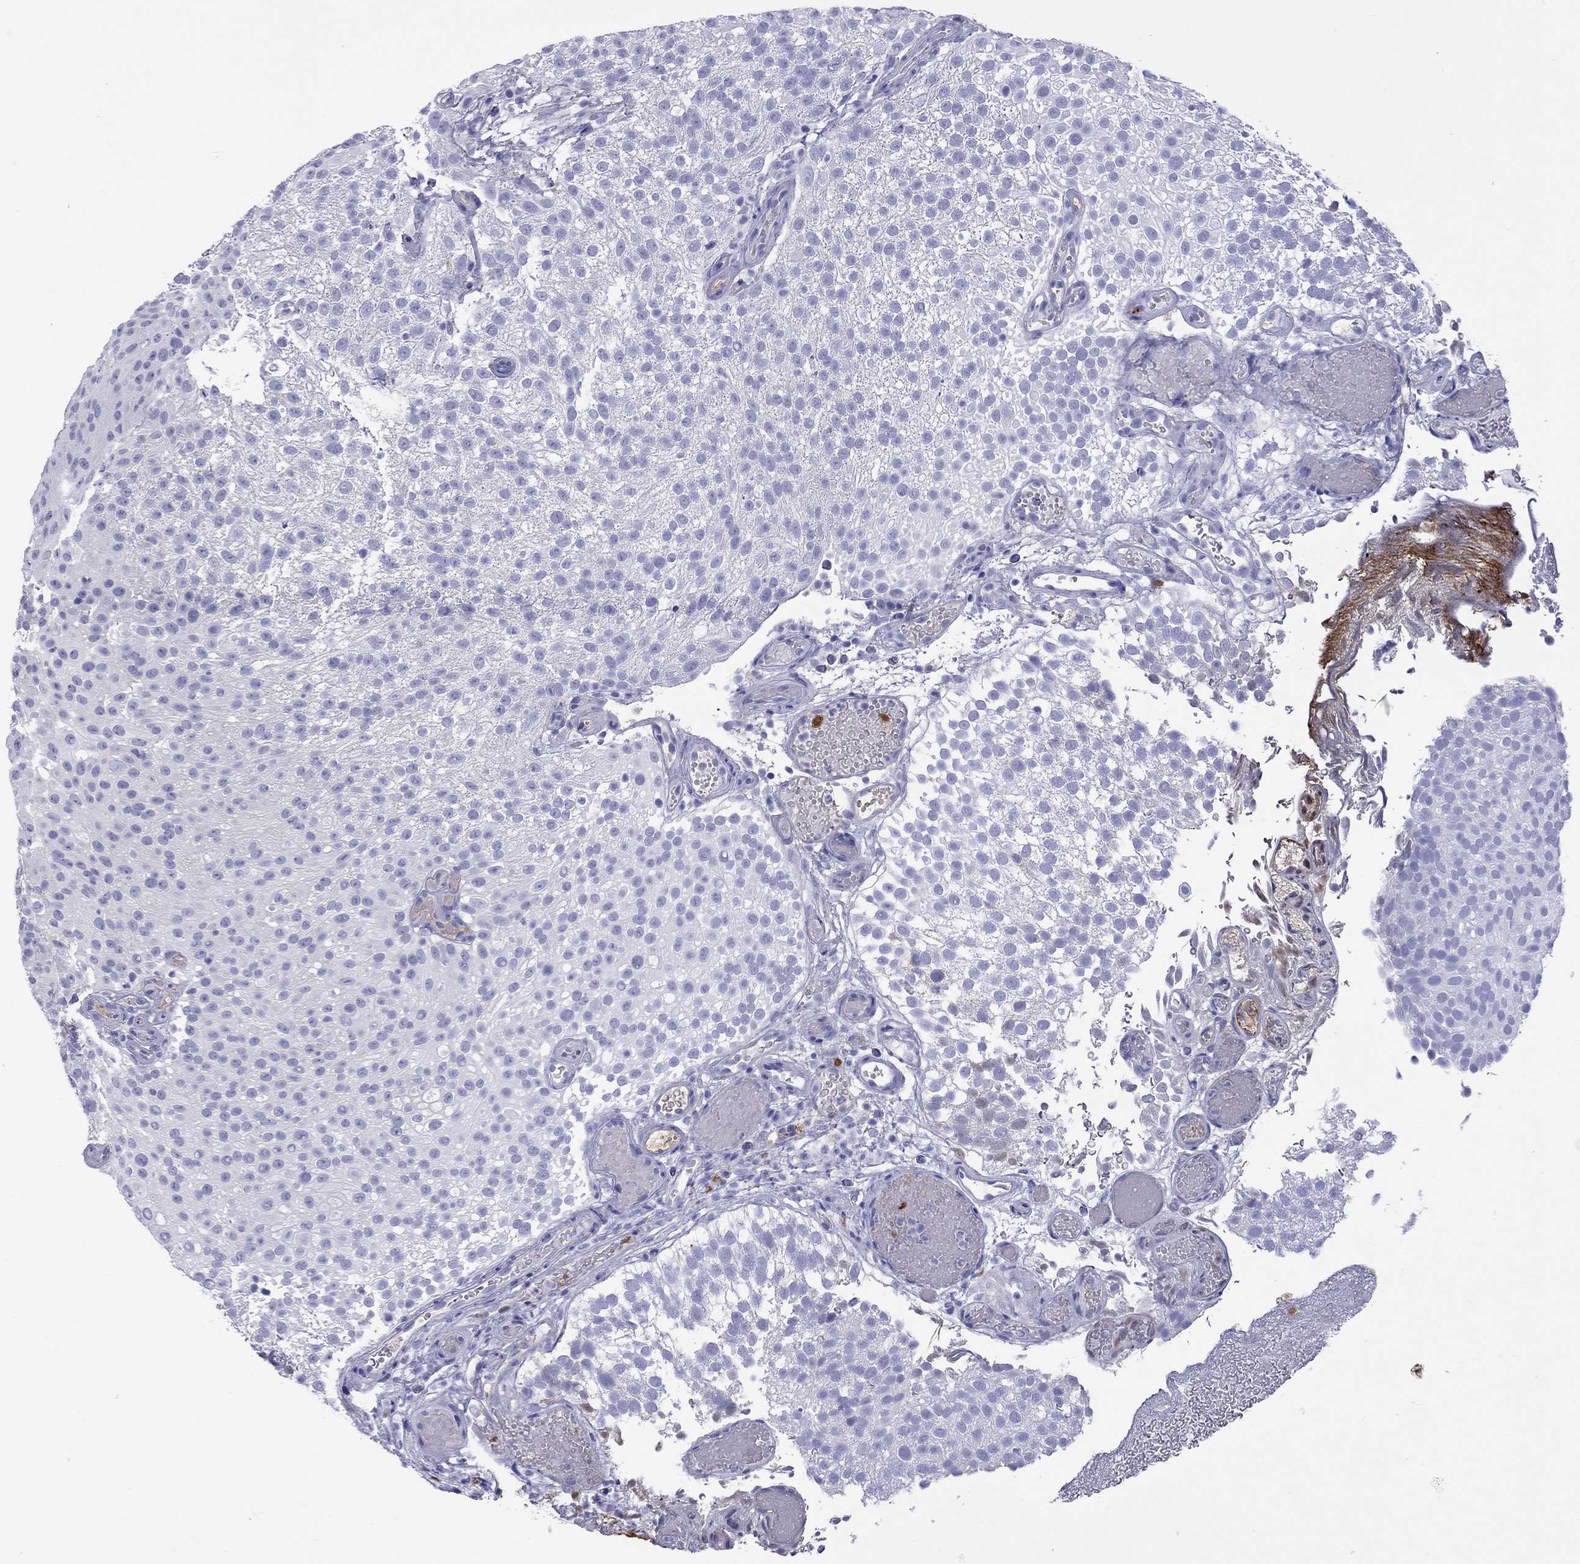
{"staining": {"intensity": "negative", "quantity": "none", "location": "none"}, "tissue": "urothelial cancer", "cell_type": "Tumor cells", "image_type": "cancer", "snomed": [{"axis": "morphology", "description": "Urothelial carcinoma, Low grade"}, {"axis": "topography", "description": "Urinary bladder"}], "caption": "A histopathology image of human low-grade urothelial carcinoma is negative for staining in tumor cells.", "gene": "SERPINA3", "patient": {"sex": "male", "age": 78}}